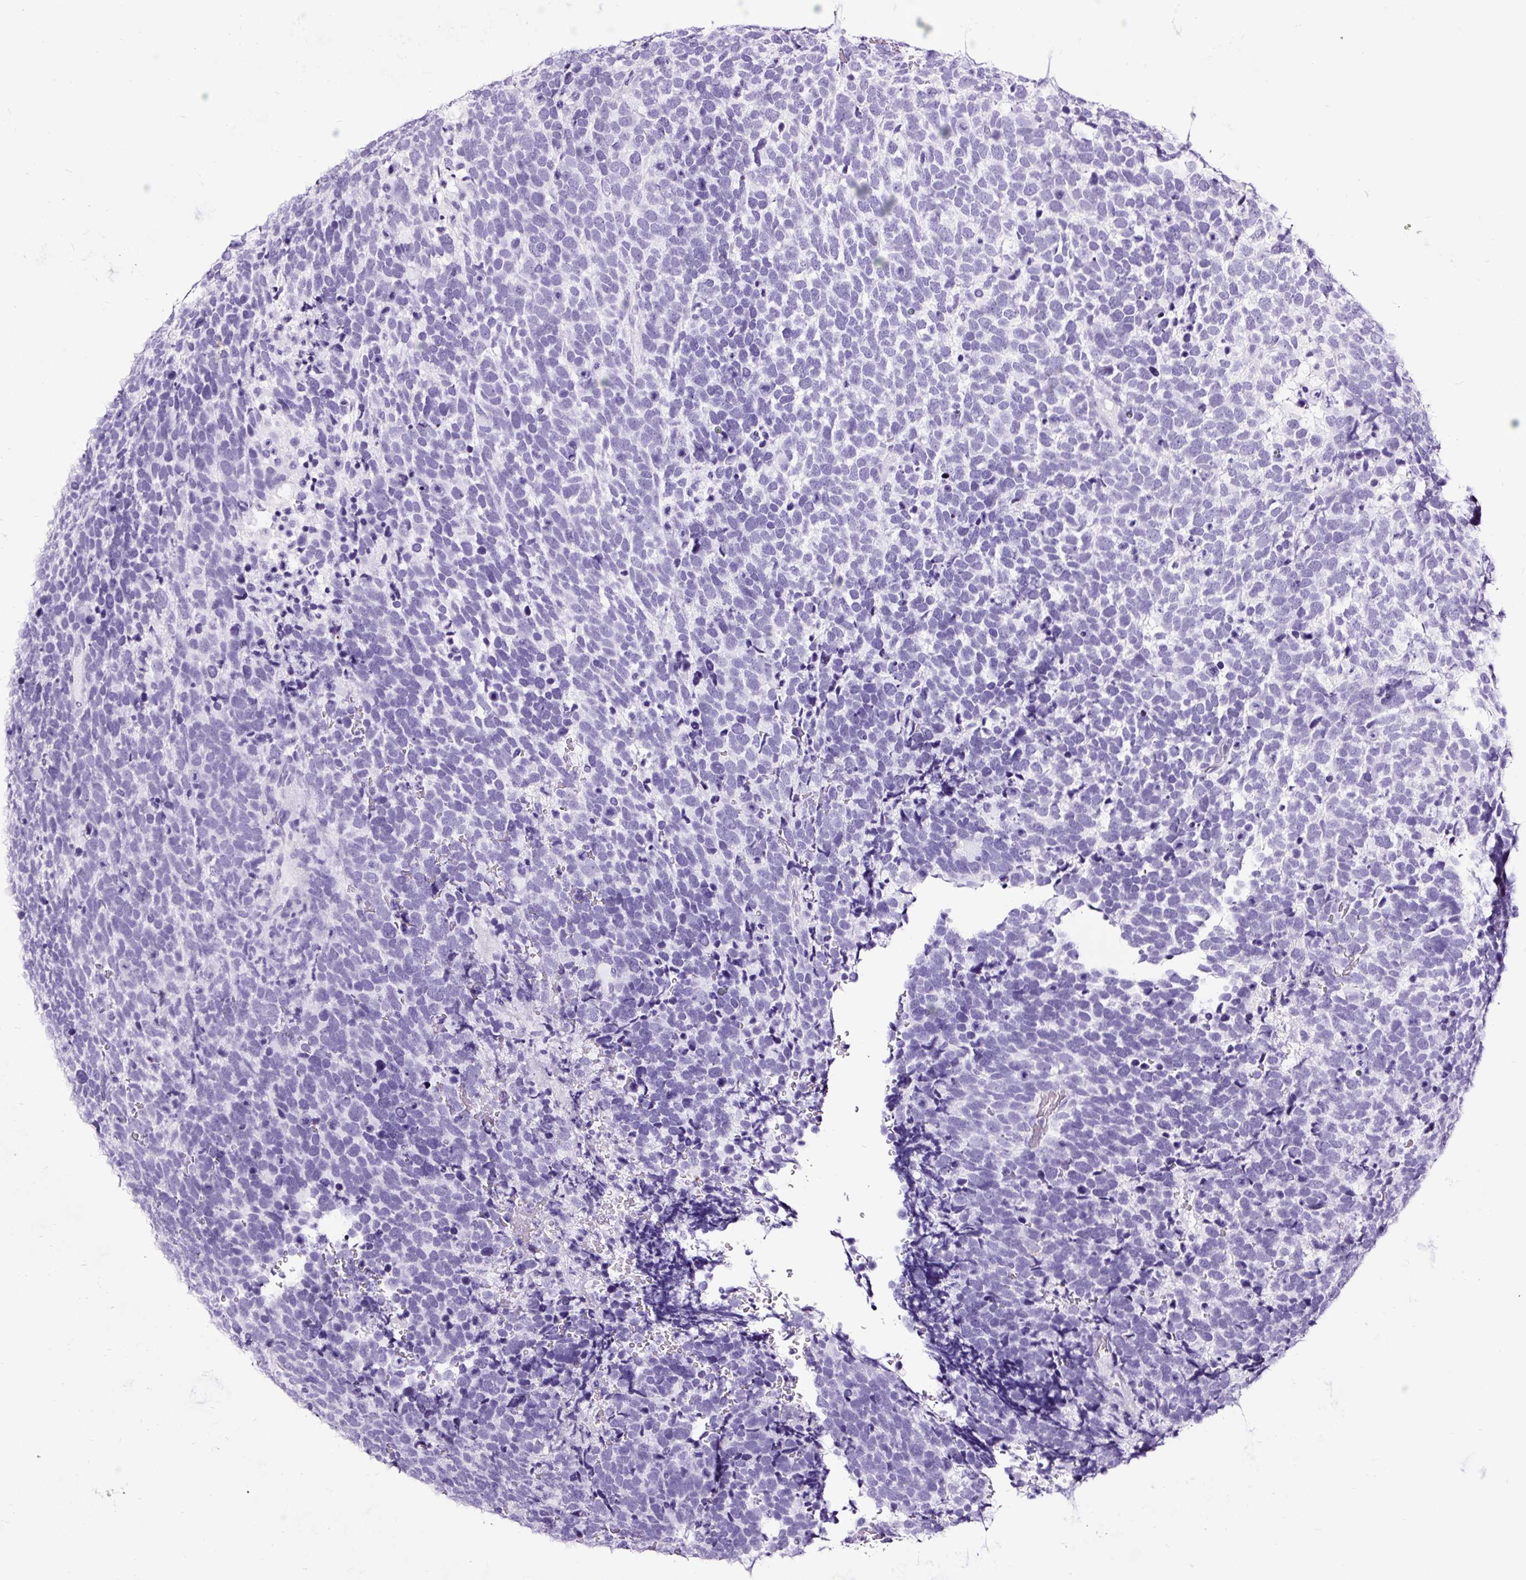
{"staining": {"intensity": "negative", "quantity": "none", "location": "none"}, "tissue": "urothelial cancer", "cell_type": "Tumor cells", "image_type": "cancer", "snomed": [{"axis": "morphology", "description": "Urothelial carcinoma, High grade"}, {"axis": "topography", "description": "Urinary bladder"}], "caption": "Immunohistochemical staining of human urothelial carcinoma (high-grade) displays no significant staining in tumor cells. Brightfield microscopy of immunohistochemistry (IHC) stained with DAB (3,3'-diaminobenzidine) (brown) and hematoxylin (blue), captured at high magnification.", "gene": "NPHS2", "patient": {"sex": "female", "age": 82}}